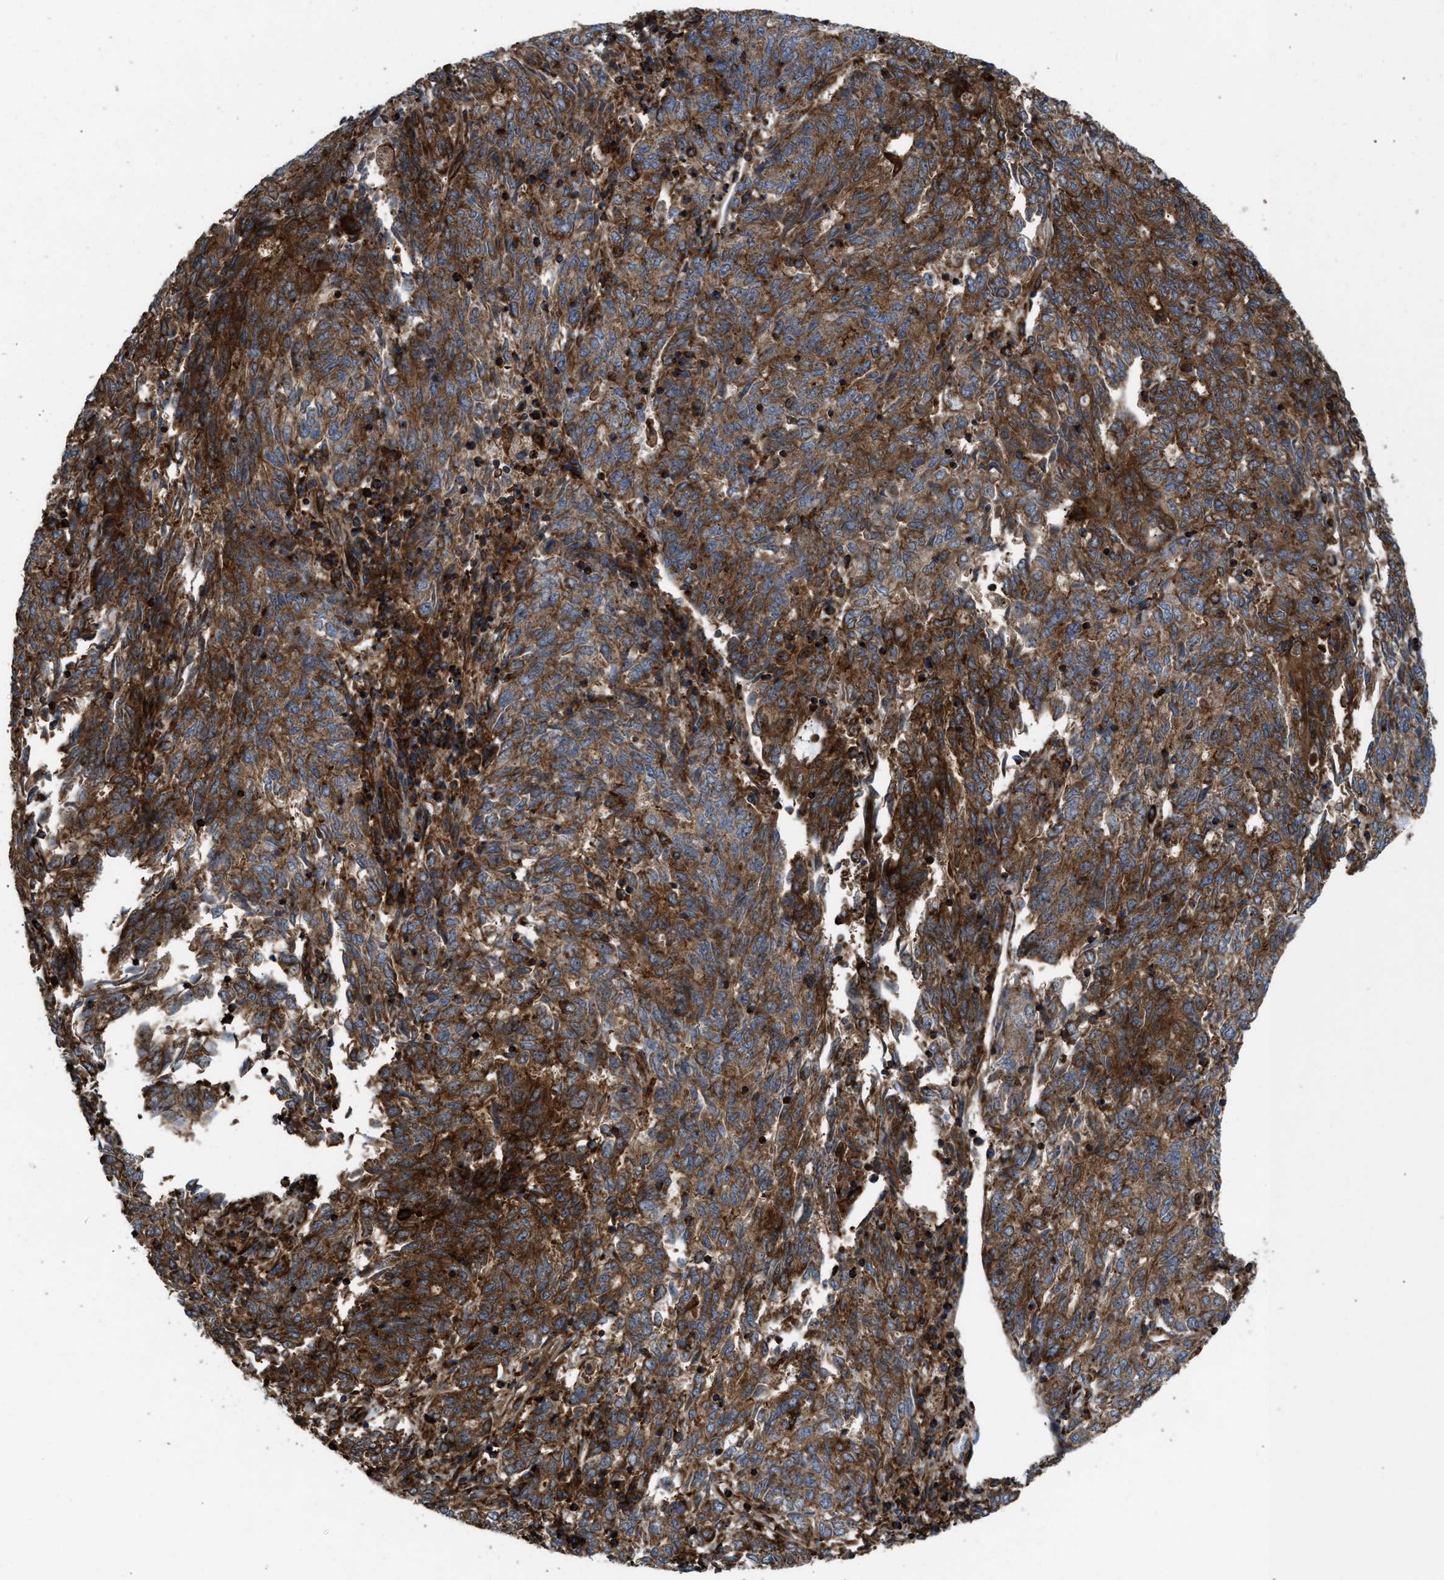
{"staining": {"intensity": "strong", "quantity": ">75%", "location": "cytoplasmic/membranous"}, "tissue": "endometrial cancer", "cell_type": "Tumor cells", "image_type": "cancer", "snomed": [{"axis": "morphology", "description": "Adenocarcinoma, NOS"}, {"axis": "topography", "description": "Endometrium"}], "caption": "Adenocarcinoma (endometrial) was stained to show a protein in brown. There is high levels of strong cytoplasmic/membranous expression in approximately >75% of tumor cells.", "gene": "EGLN1", "patient": {"sex": "female", "age": 80}}